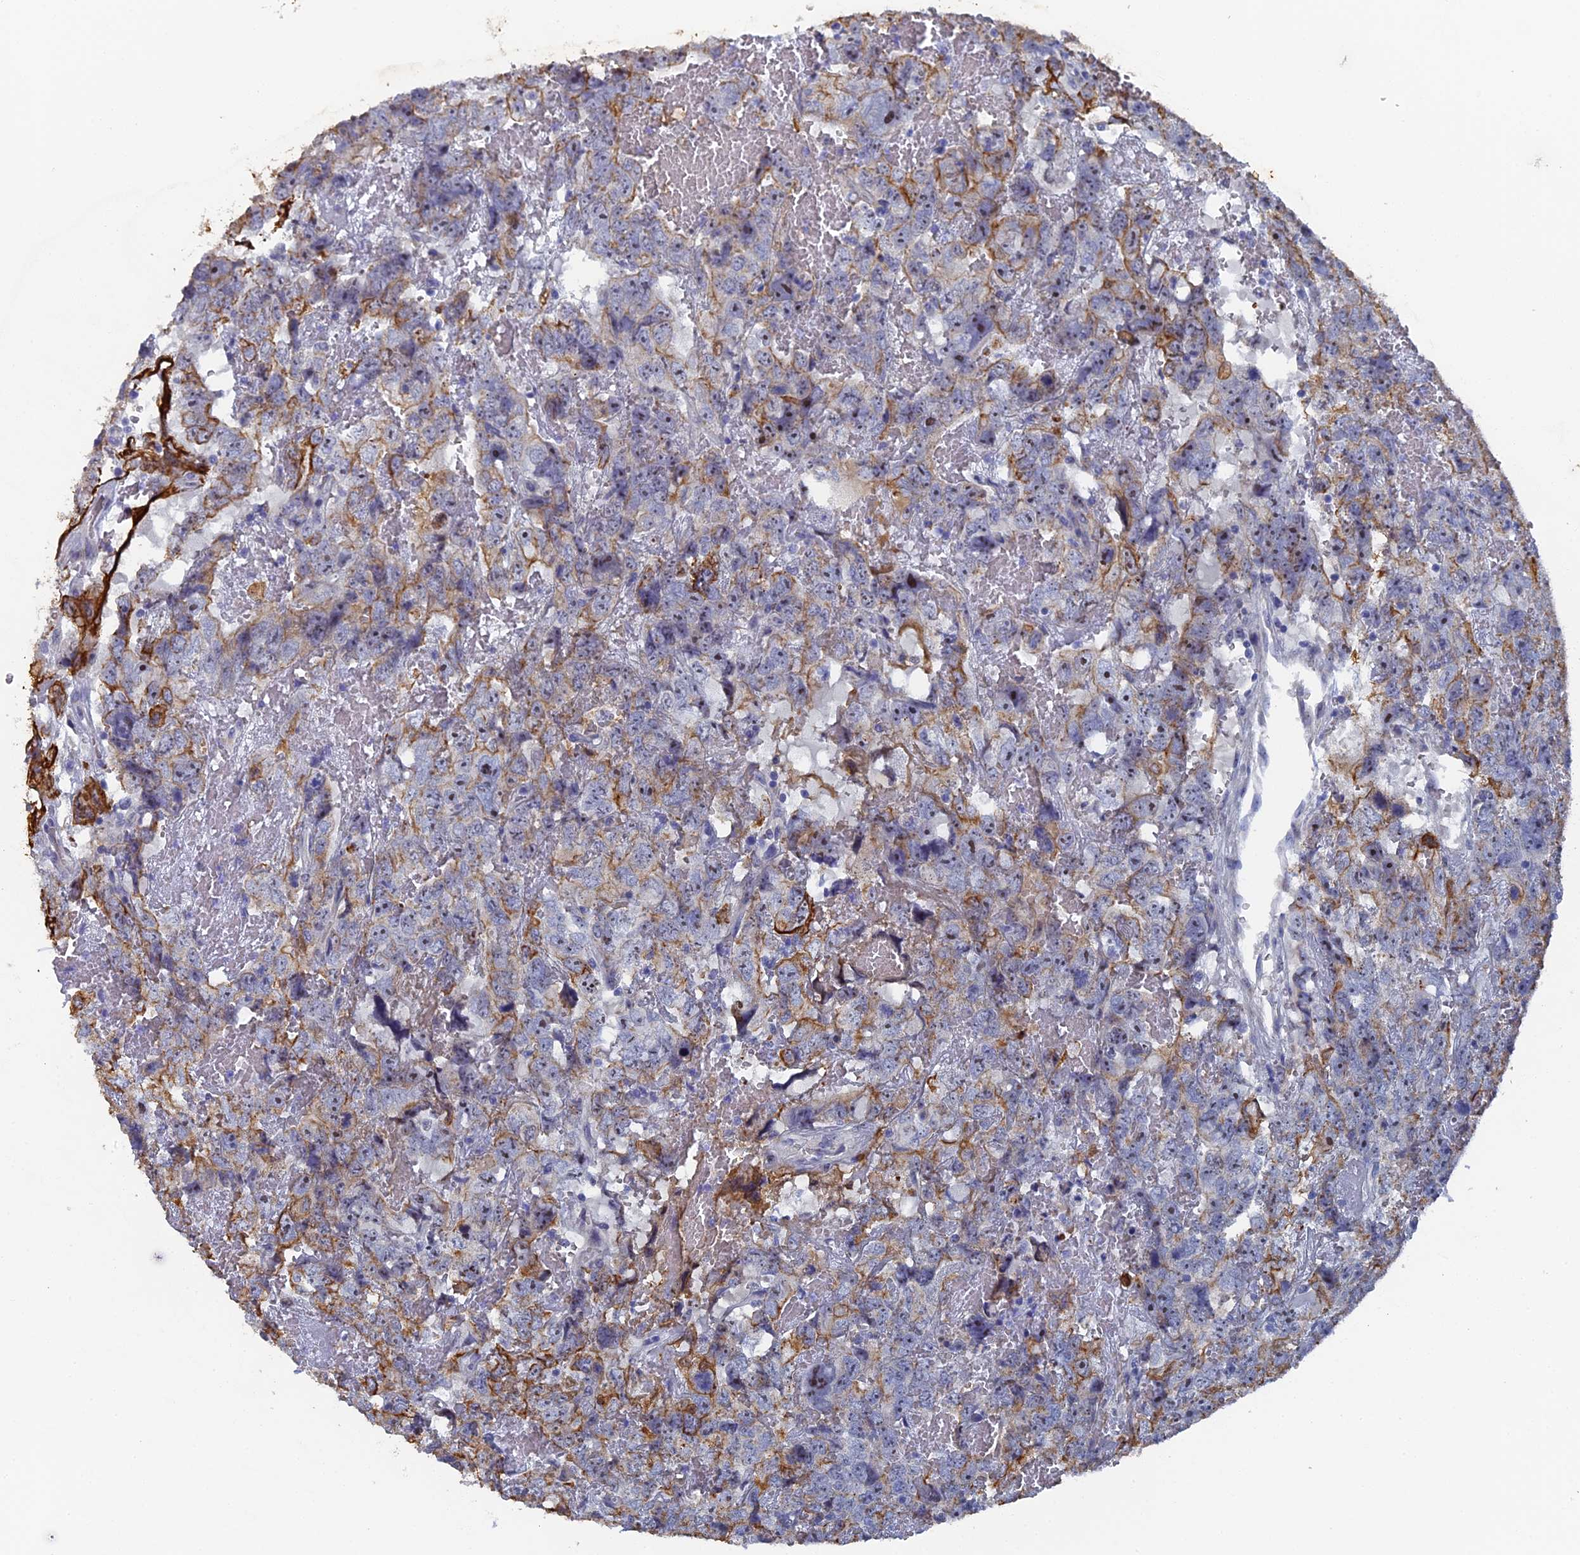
{"staining": {"intensity": "moderate", "quantity": "<25%", "location": "cytoplasmic/membranous,nuclear"}, "tissue": "testis cancer", "cell_type": "Tumor cells", "image_type": "cancer", "snomed": [{"axis": "morphology", "description": "Carcinoma, Embryonal, NOS"}, {"axis": "topography", "description": "Testis"}], "caption": "Moderate cytoplasmic/membranous and nuclear positivity for a protein is appreciated in approximately <25% of tumor cells of testis cancer (embryonal carcinoma) using immunohistochemistry (IHC).", "gene": "SRFBP1", "patient": {"sex": "male", "age": 45}}